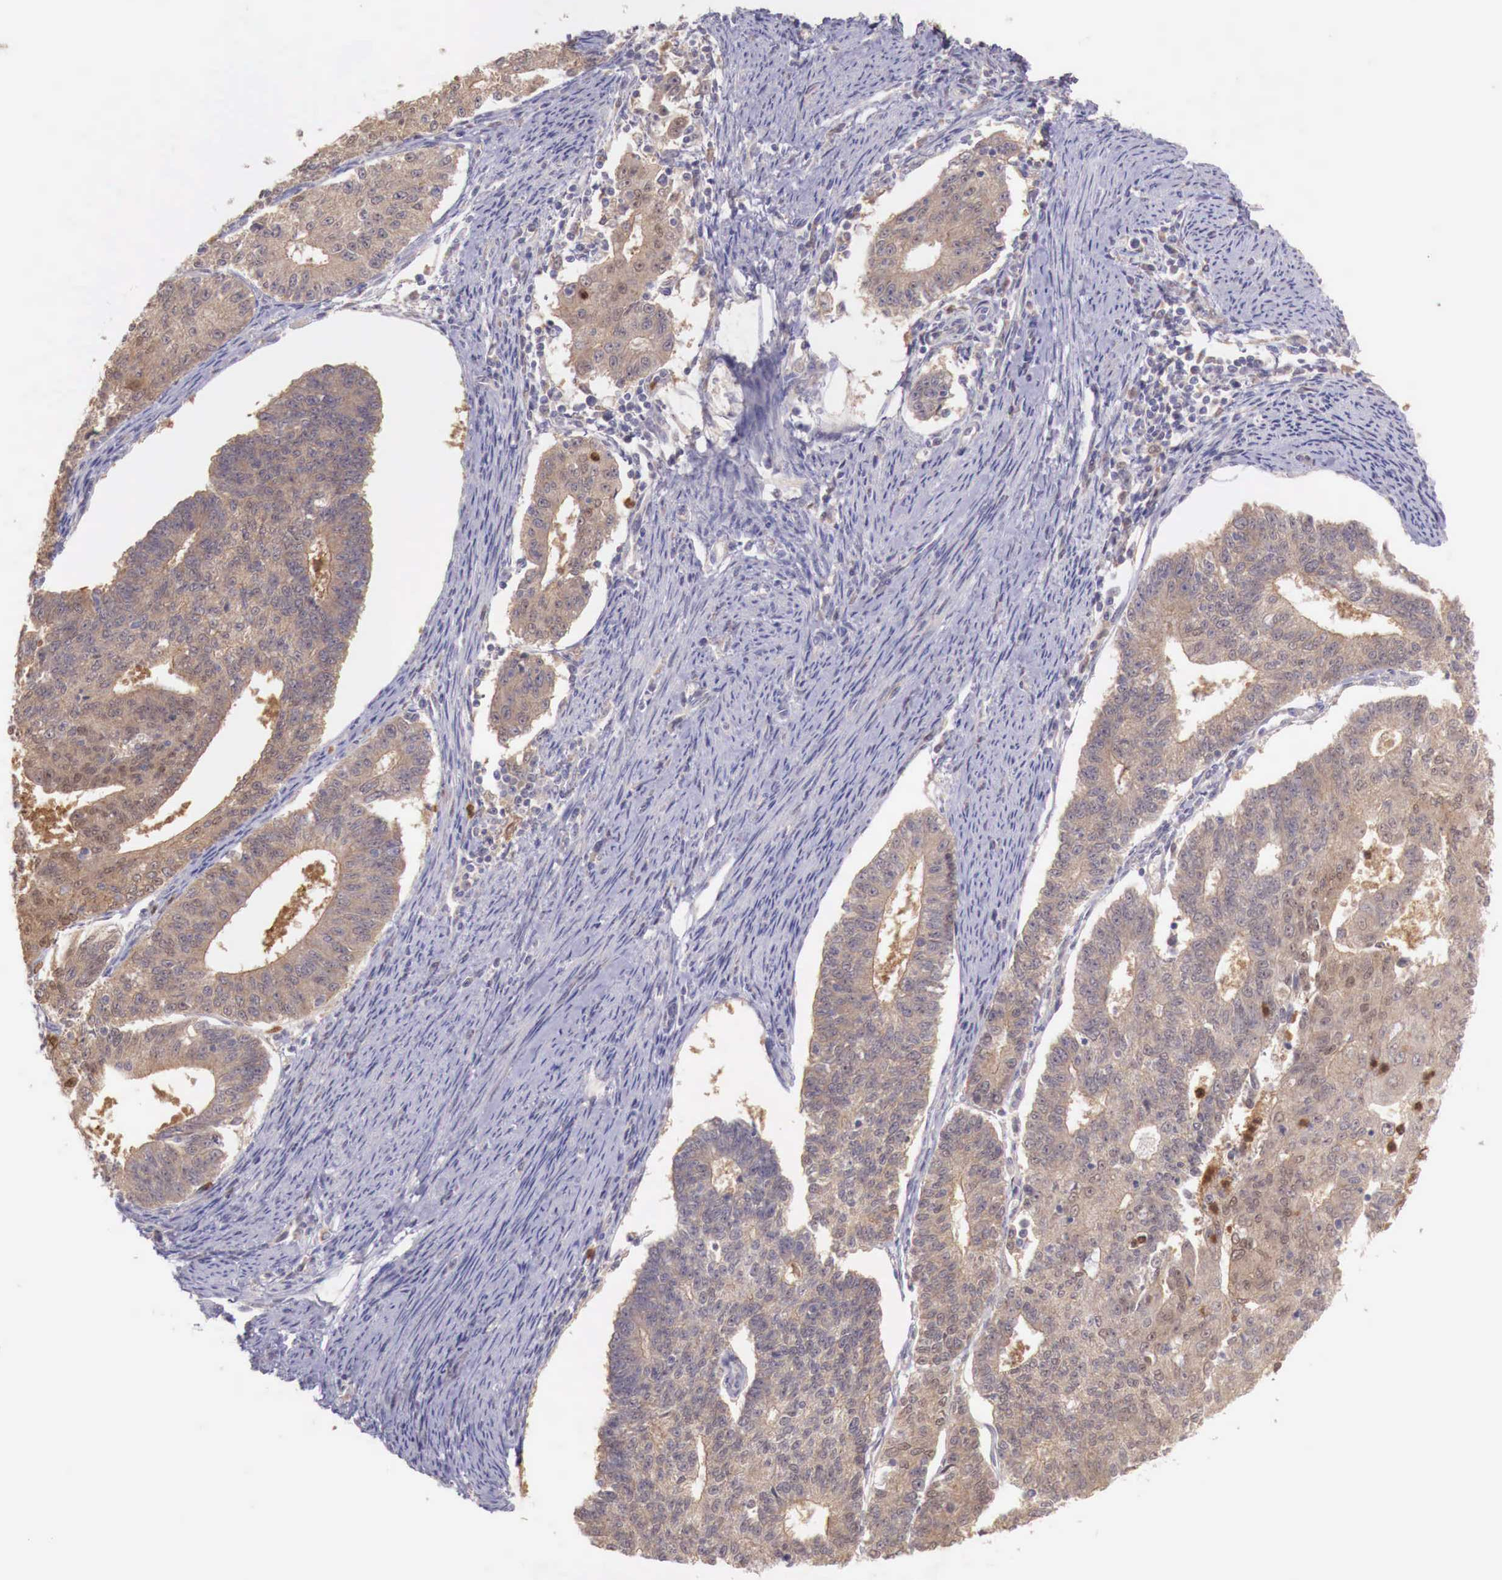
{"staining": {"intensity": "weak", "quantity": ">75%", "location": "cytoplasmic/membranous"}, "tissue": "endometrial cancer", "cell_type": "Tumor cells", "image_type": "cancer", "snomed": [{"axis": "morphology", "description": "Adenocarcinoma, NOS"}, {"axis": "topography", "description": "Endometrium"}], "caption": "Immunohistochemical staining of human endometrial adenocarcinoma displays weak cytoplasmic/membranous protein staining in about >75% of tumor cells. (DAB = brown stain, brightfield microscopy at high magnification).", "gene": "GAB2", "patient": {"sex": "female", "age": 56}}